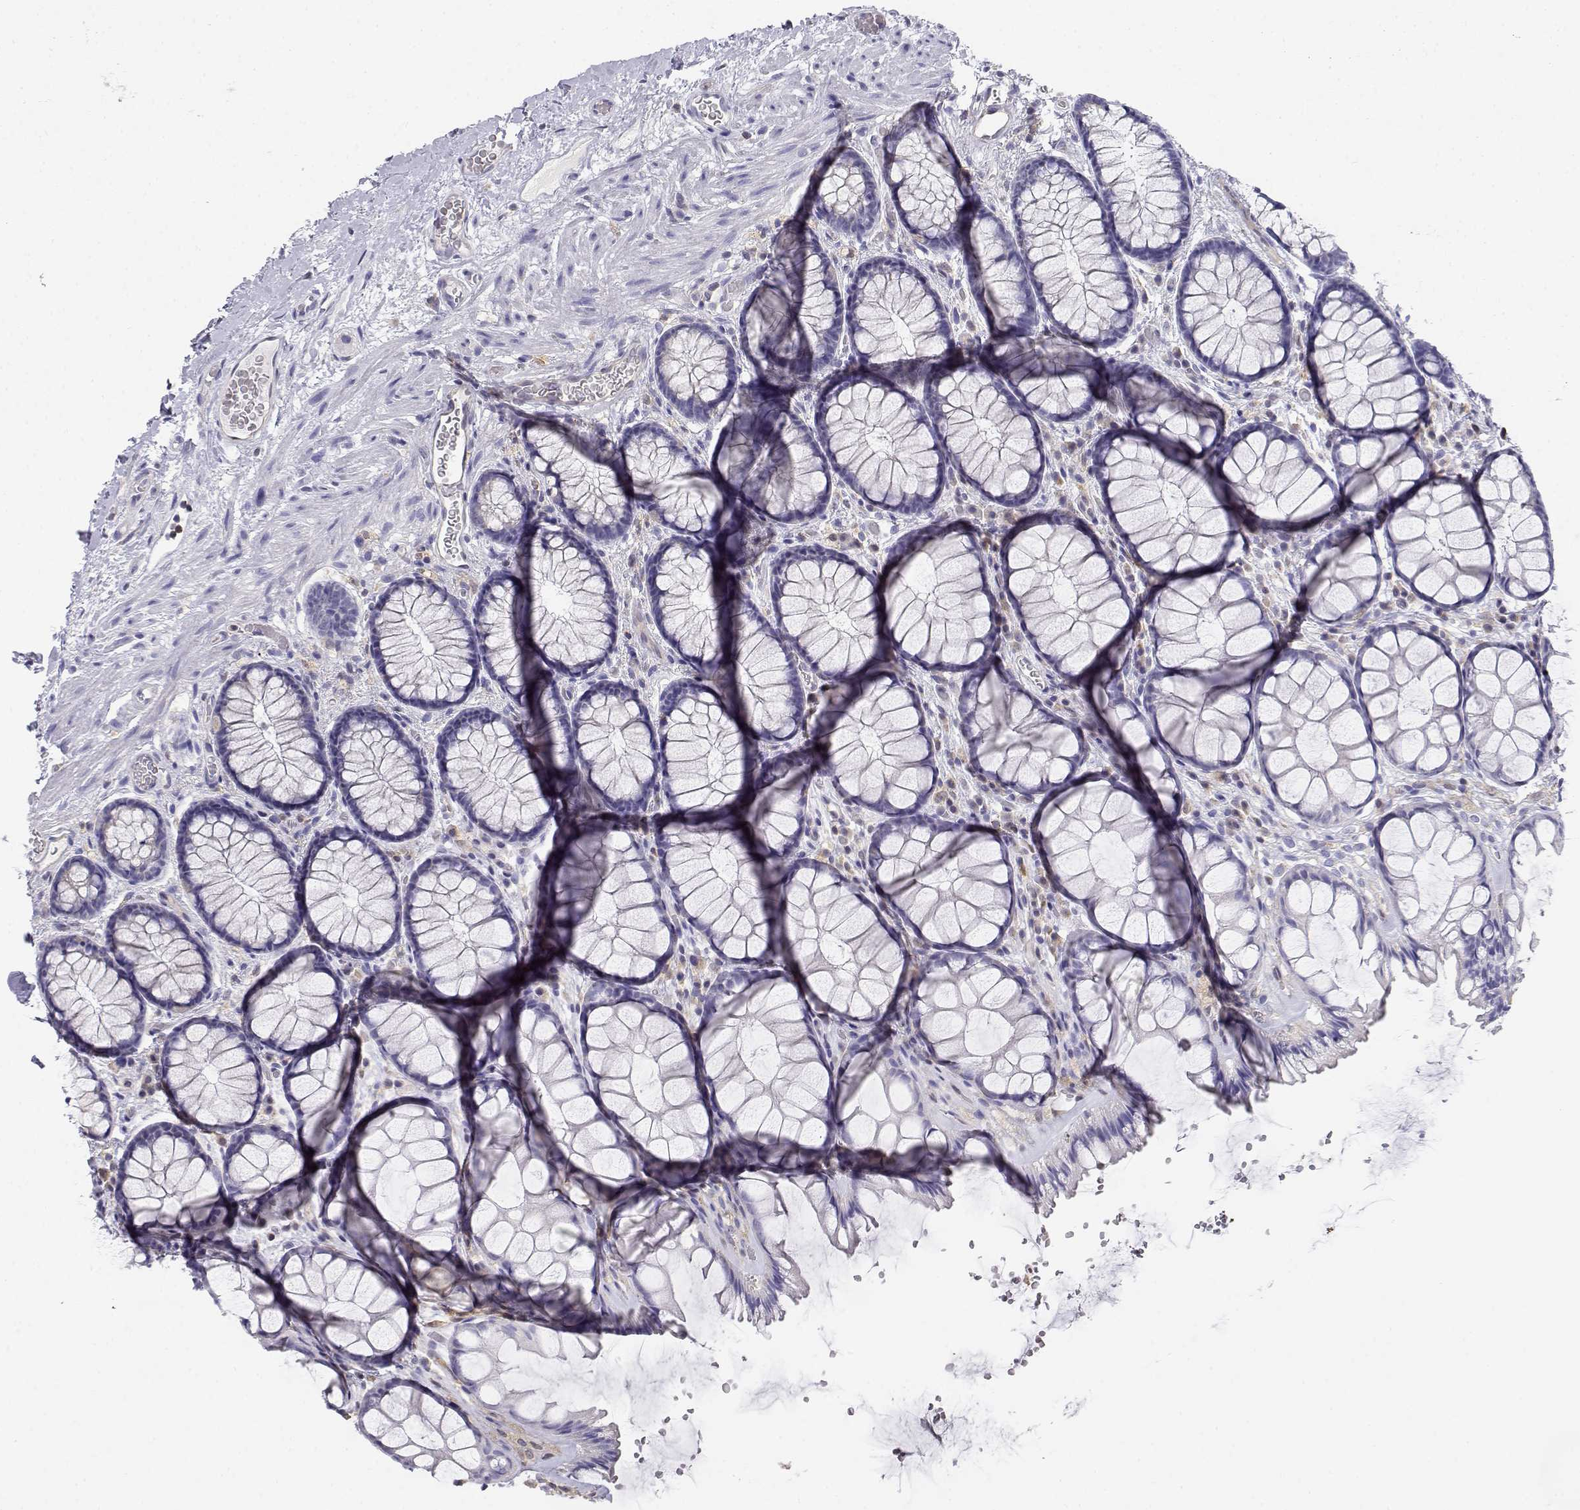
{"staining": {"intensity": "negative", "quantity": "none", "location": "none"}, "tissue": "rectum", "cell_type": "Glandular cells", "image_type": "normal", "snomed": [{"axis": "morphology", "description": "Normal tissue, NOS"}, {"axis": "topography", "description": "Rectum"}], "caption": "An image of human rectum is negative for staining in glandular cells. (DAB (3,3'-diaminobenzidine) IHC with hematoxylin counter stain).", "gene": "ADA", "patient": {"sex": "female", "age": 62}}